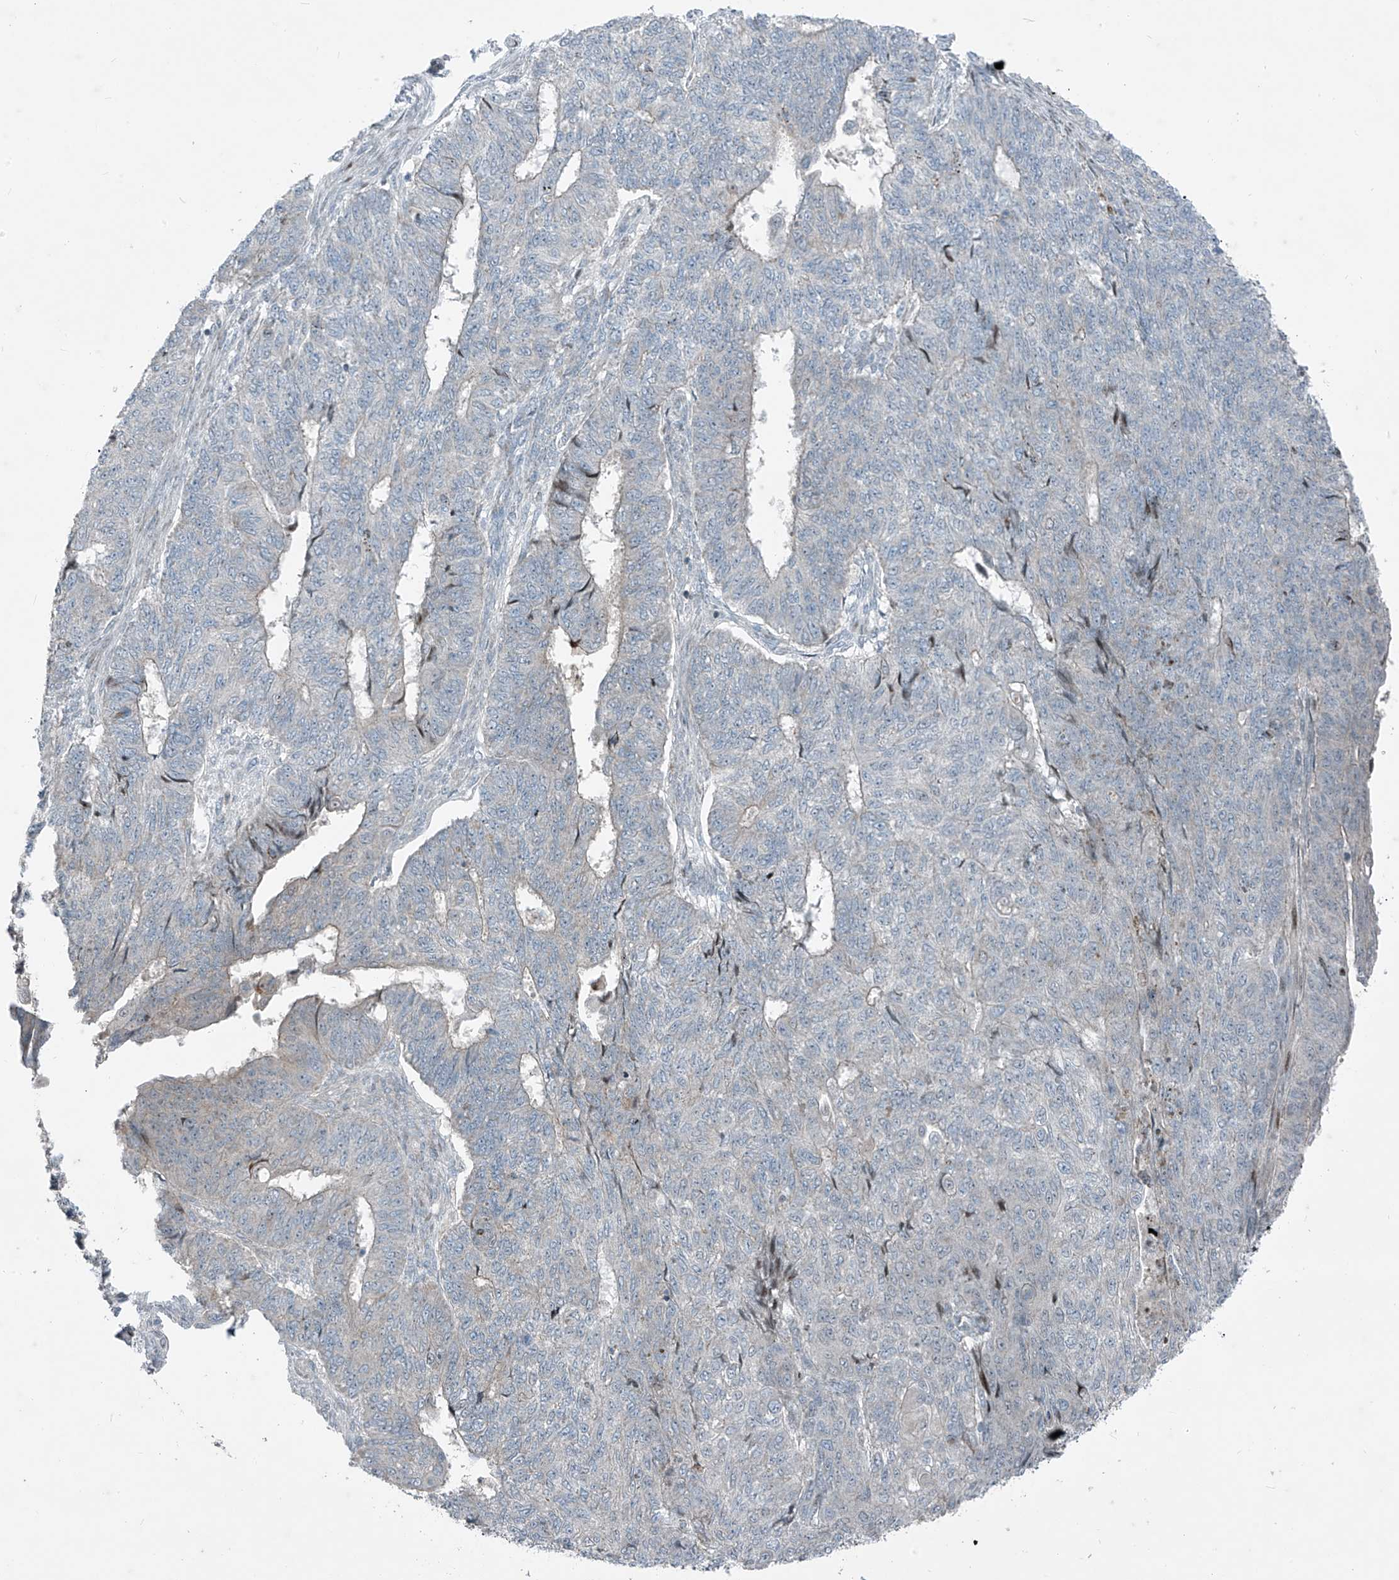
{"staining": {"intensity": "negative", "quantity": "none", "location": "none"}, "tissue": "endometrial cancer", "cell_type": "Tumor cells", "image_type": "cancer", "snomed": [{"axis": "morphology", "description": "Adenocarcinoma, NOS"}, {"axis": "topography", "description": "Endometrium"}], "caption": "Tumor cells are negative for brown protein staining in endometrial cancer. The staining is performed using DAB (3,3'-diaminobenzidine) brown chromogen with nuclei counter-stained in using hematoxylin.", "gene": "PPCS", "patient": {"sex": "female", "age": 32}}